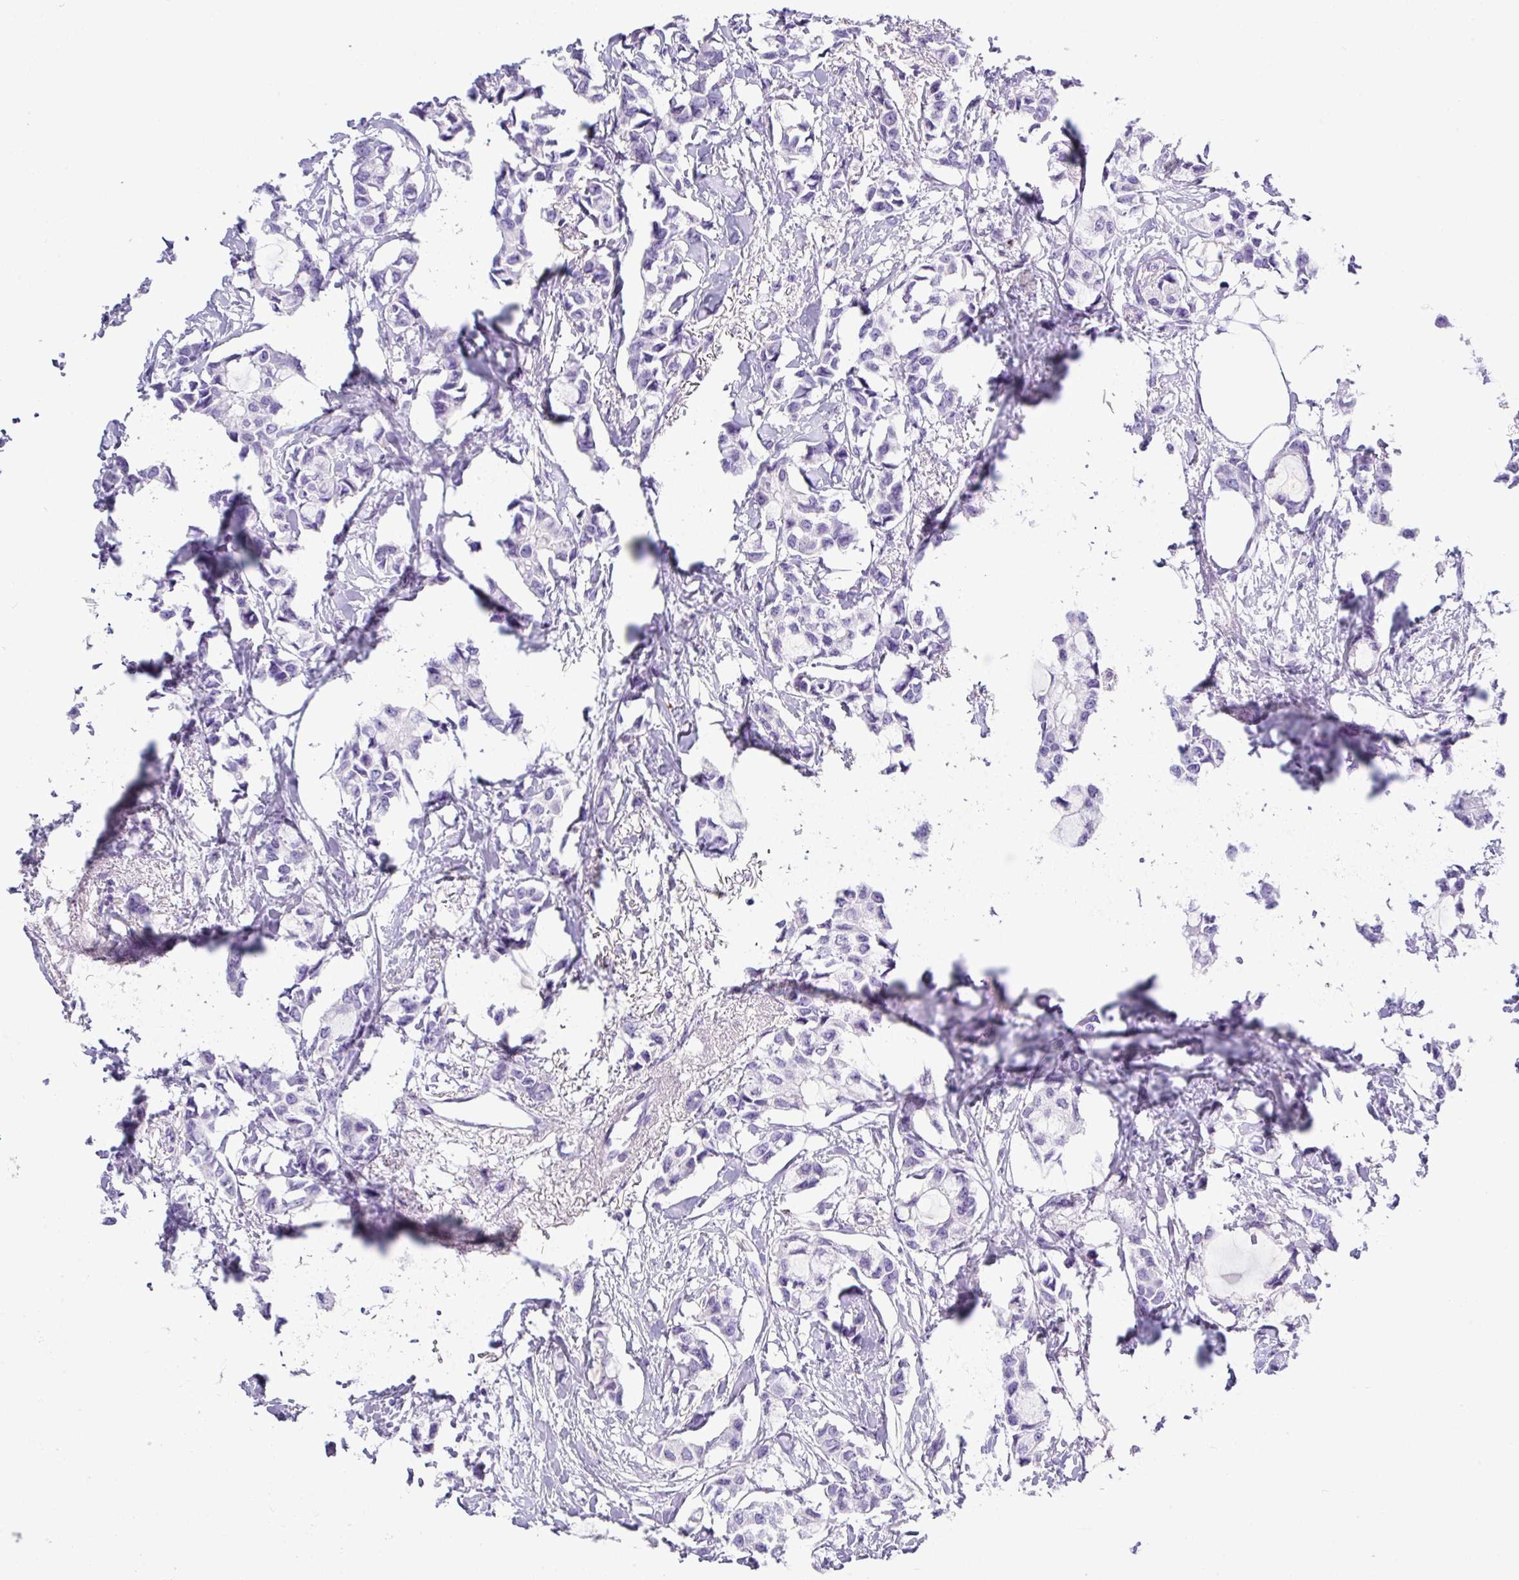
{"staining": {"intensity": "negative", "quantity": "none", "location": "none"}, "tissue": "breast cancer", "cell_type": "Tumor cells", "image_type": "cancer", "snomed": [{"axis": "morphology", "description": "Duct carcinoma"}, {"axis": "topography", "description": "Breast"}], "caption": "IHC of breast infiltrating ductal carcinoma exhibits no positivity in tumor cells.", "gene": "ZG16", "patient": {"sex": "female", "age": 73}}